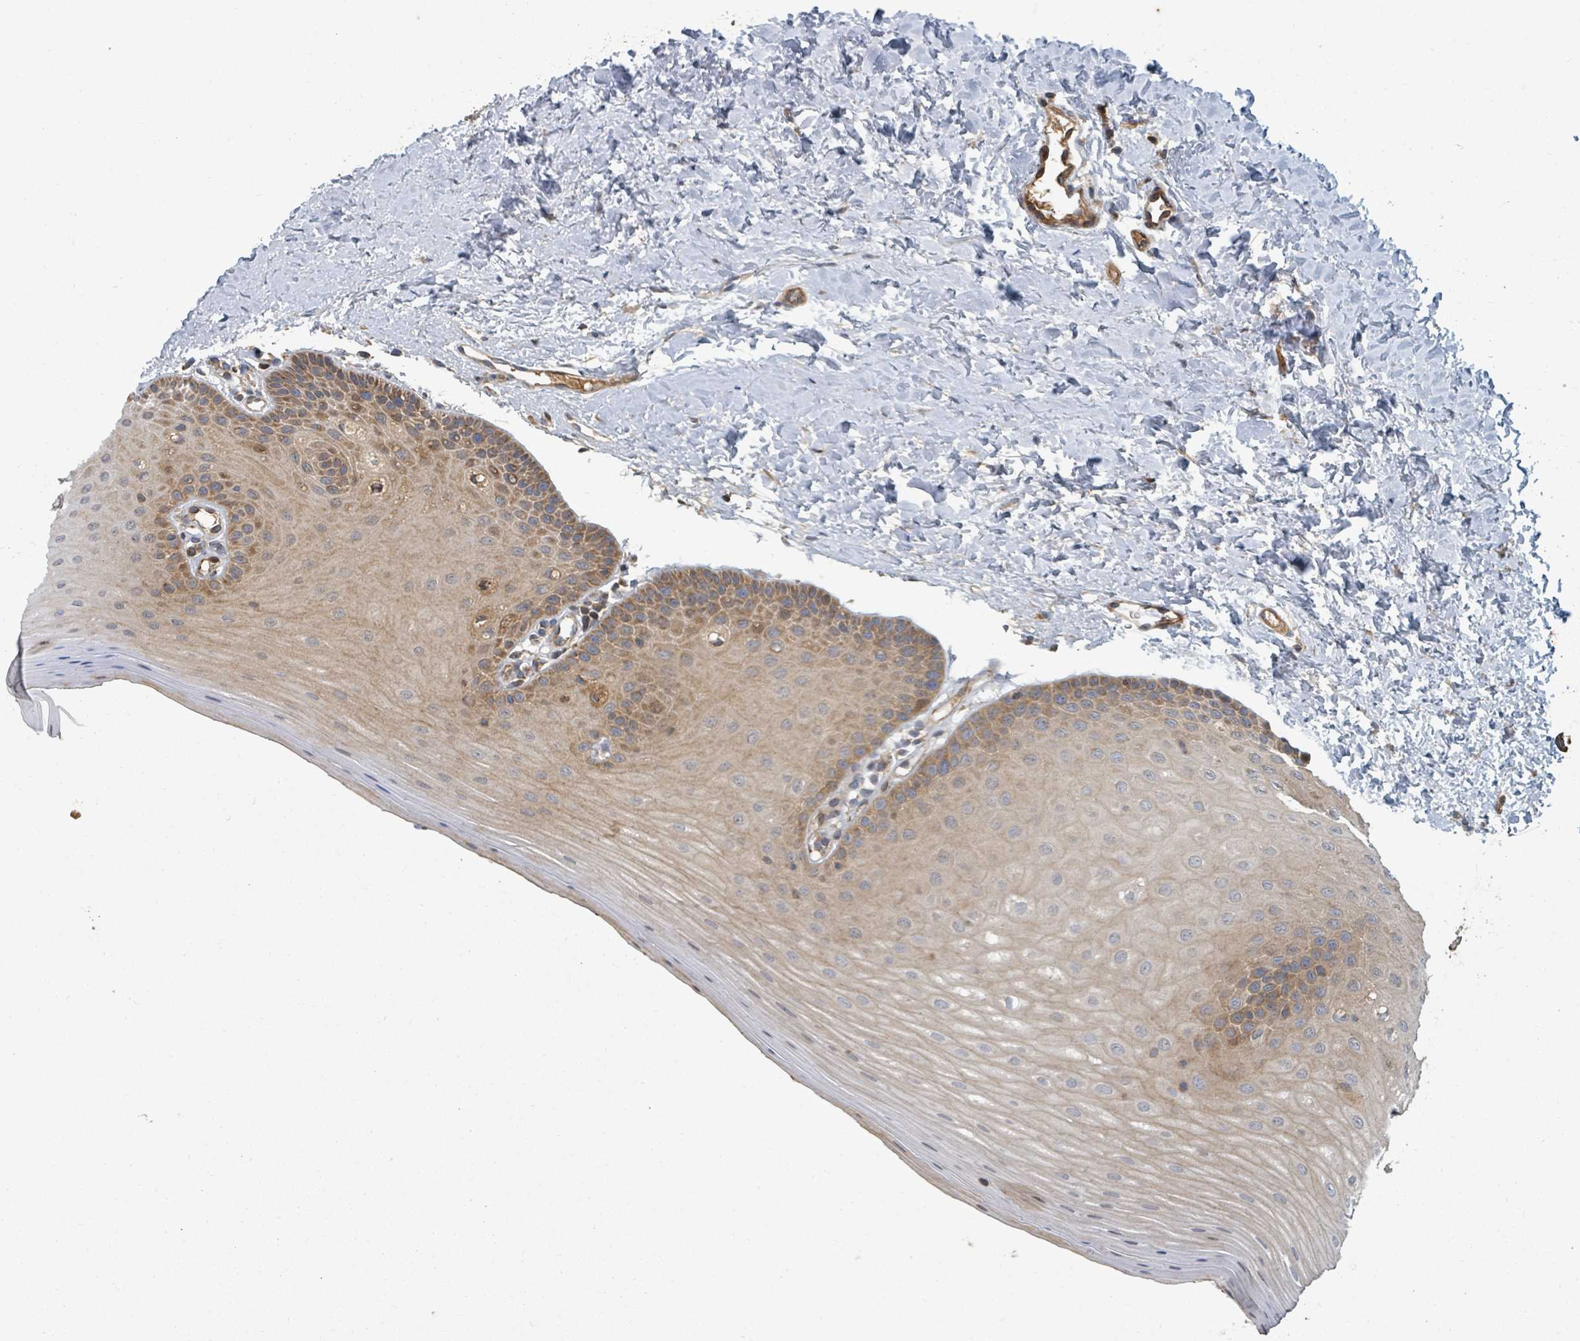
{"staining": {"intensity": "moderate", "quantity": "25%-75%", "location": "cytoplasmic/membranous"}, "tissue": "oral mucosa", "cell_type": "Squamous epithelial cells", "image_type": "normal", "snomed": [{"axis": "morphology", "description": "Normal tissue, NOS"}, {"axis": "topography", "description": "Oral tissue"}], "caption": "A micrograph of human oral mucosa stained for a protein displays moderate cytoplasmic/membranous brown staining in squamous epithelial cells. The staining was performed using DAB (3,3'-diaminobenzidine), with brown indicating positive protein expression. Nuclei are stained blue with hematoxylin.", "gene": "DPM1", "patient": {"sex": "female", "age": 67}}